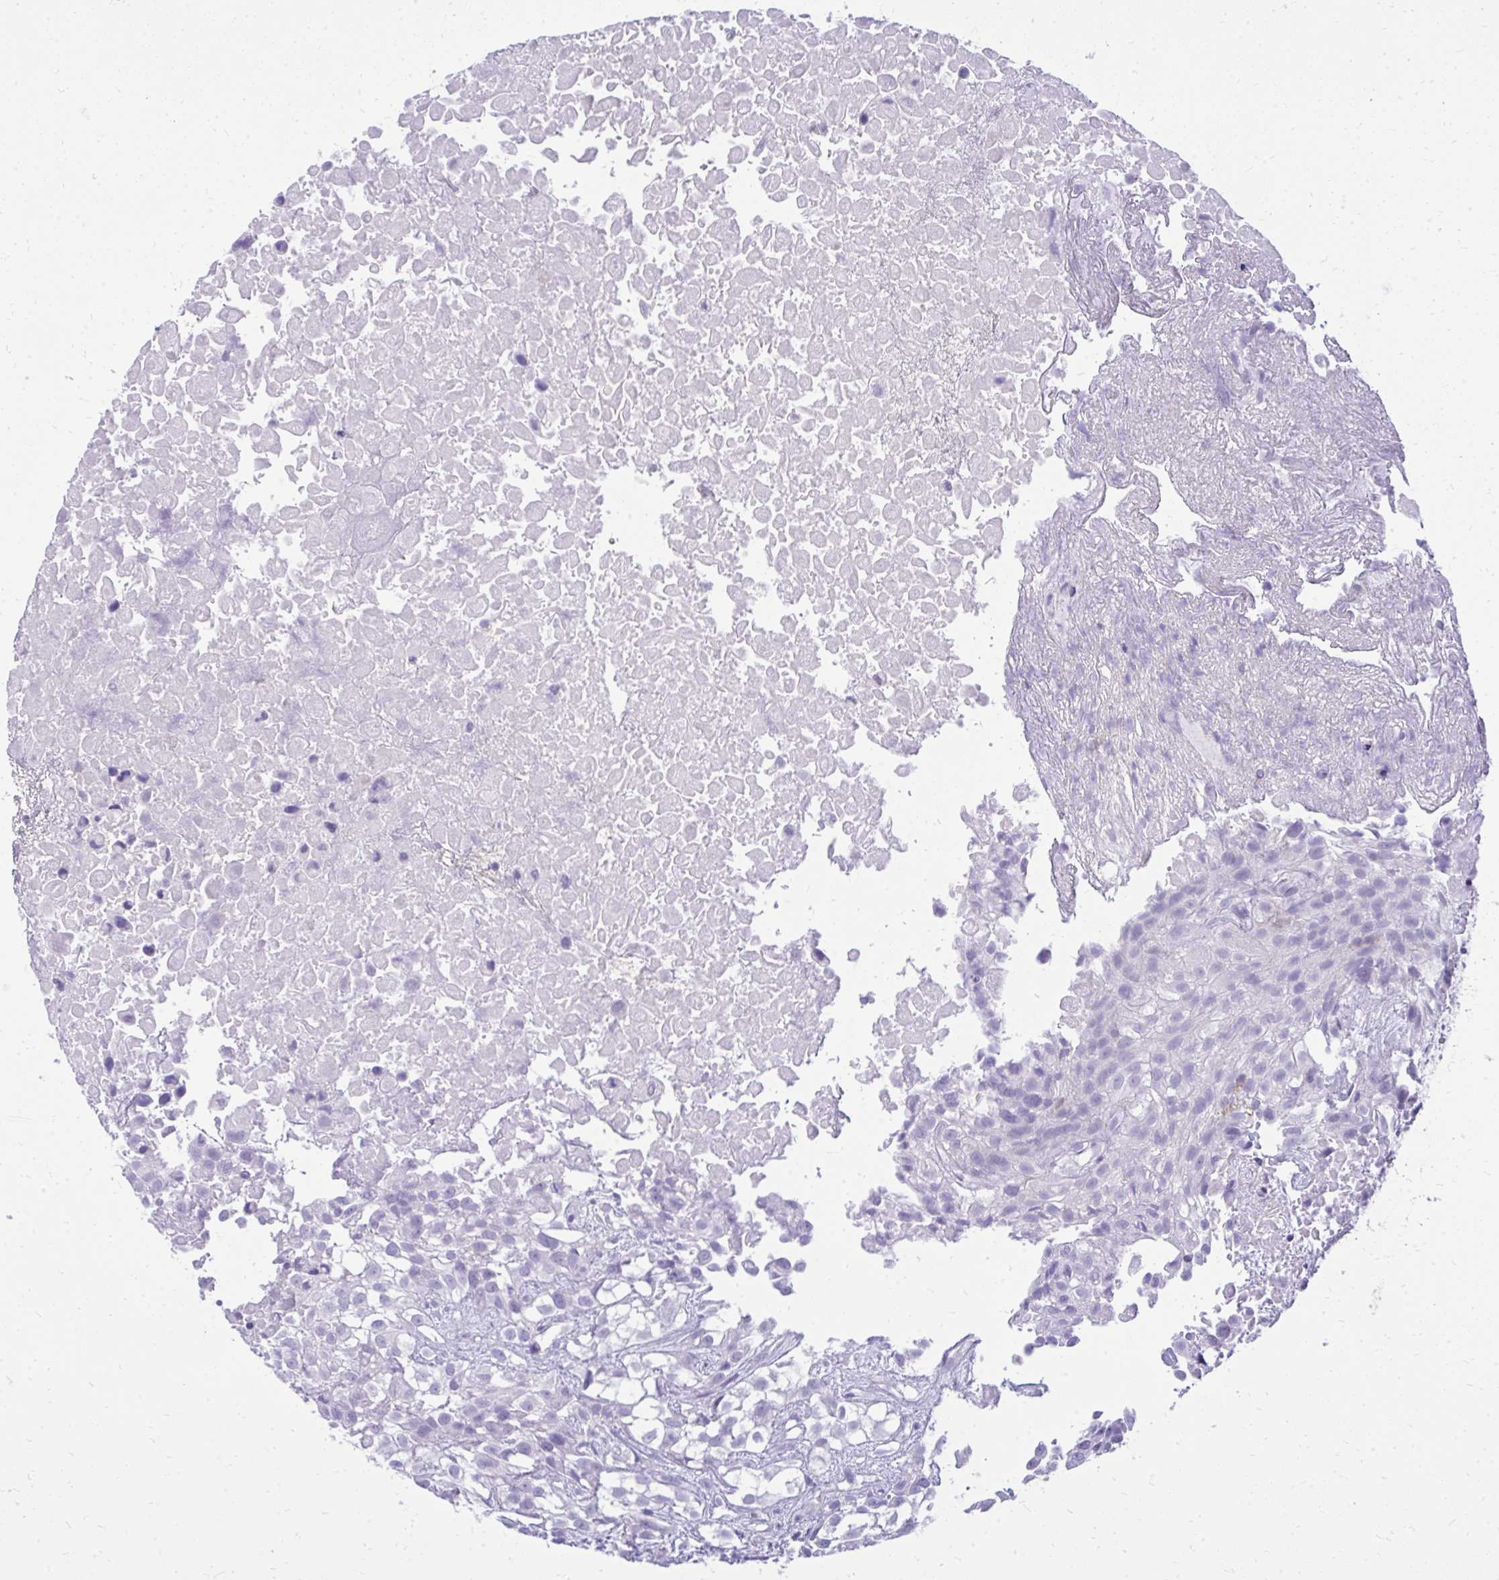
{"staining": {"intensity": "negative", "quantity": "none", "location": "none"}, "tissue": "urothelial cancer", "cell_type": "Tumor cells", "image_type": "cancer", "snomed": [{"axis": "morphology", "description": "Urothelial carcinoma, High grade"}, {"axis": "topography", "description": "Urinary bladder"}], "caption": "Immunohistochemistry (IHC) of human high-grade urothelial carcinoma shows no positivity in tumor cells.", "gene": "GPRIN3", "patient": {"sex": "male", "age": 56}}